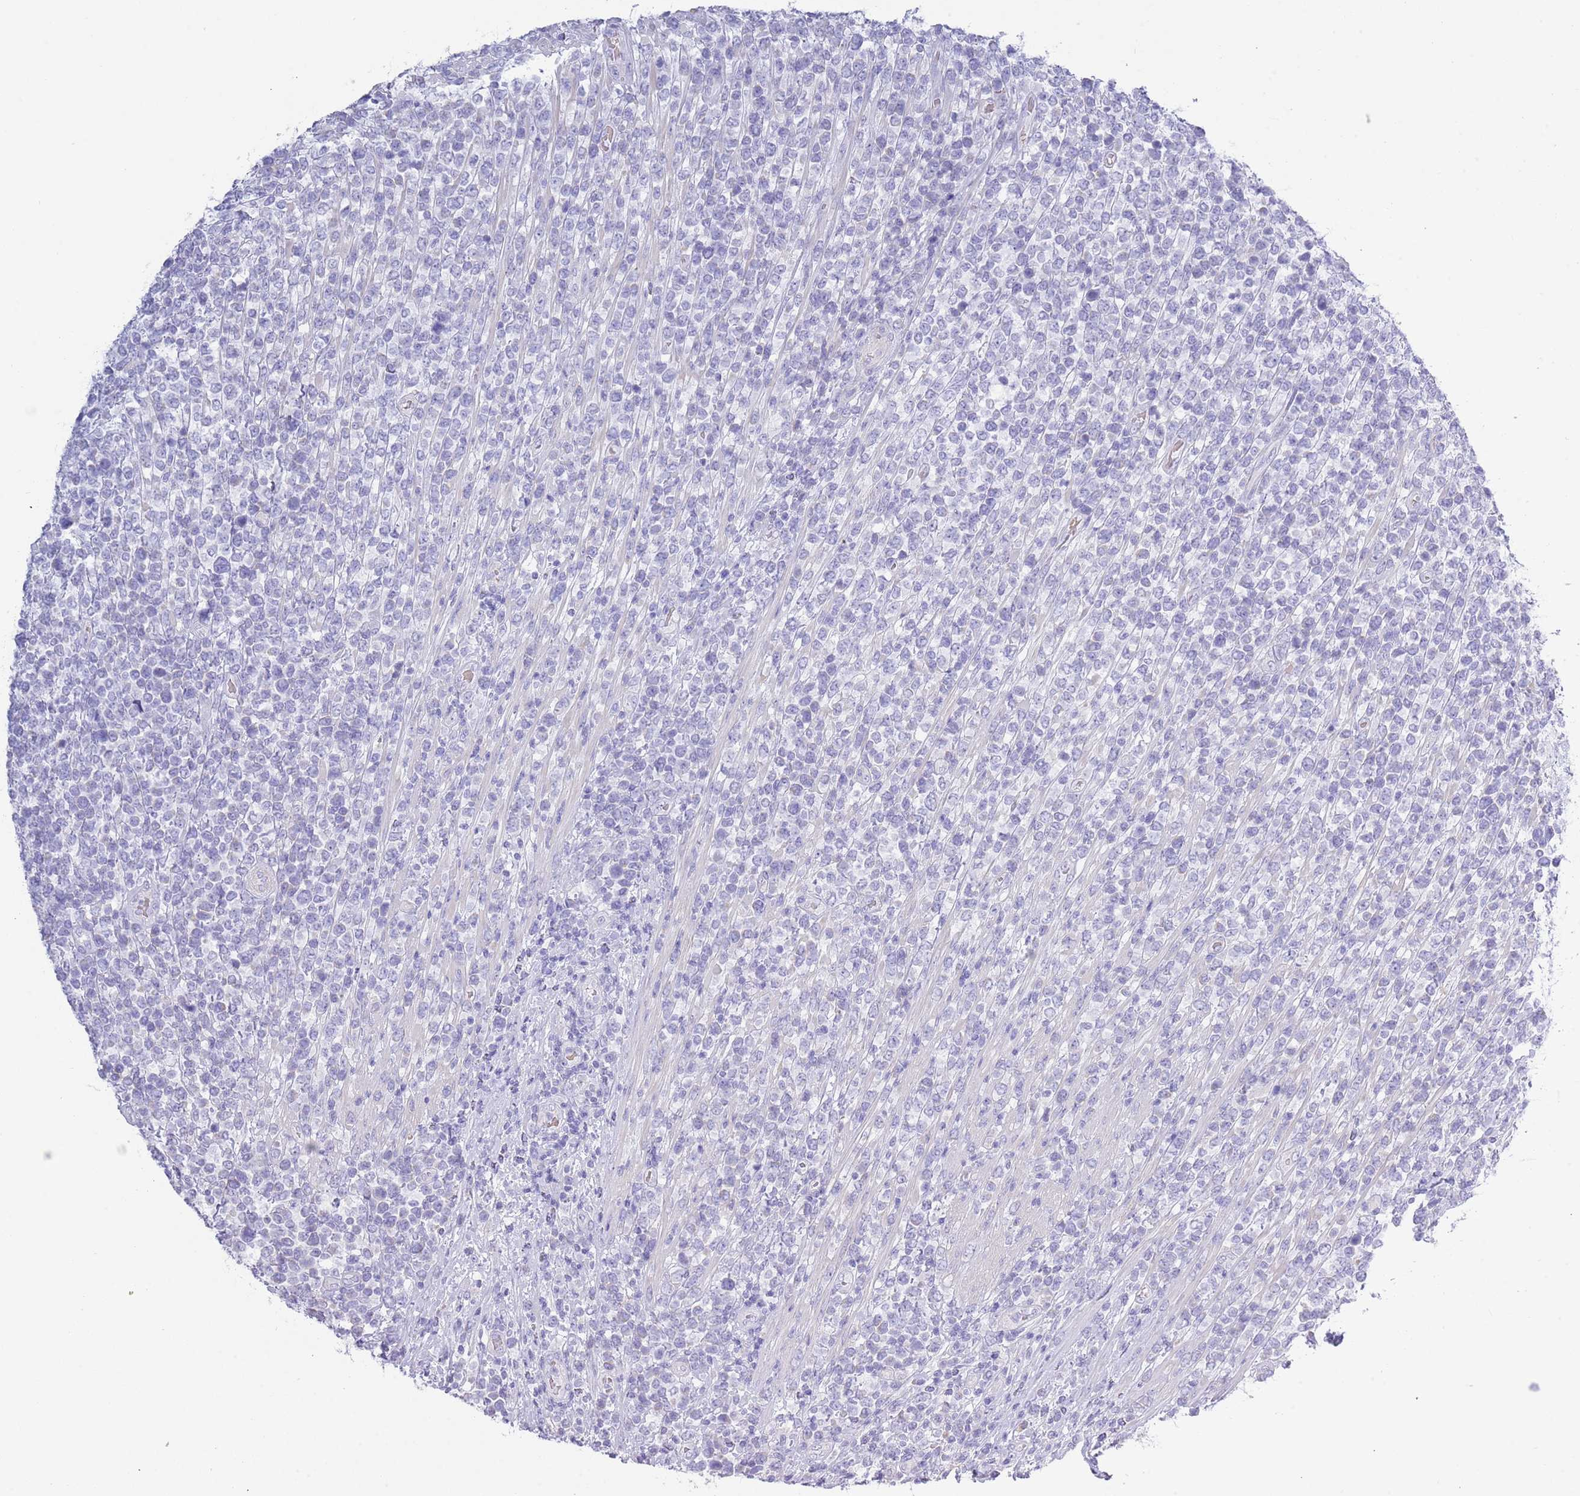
{"staining": {"intensity": "negative", "quantity": "none", "location": "none"}, "tissue": "lymphoma", "cell_type": "Tumor cells", "image_type": "cancer", "snomed": [{"axis": "morphology", "description": "Malignant lymphoma, non-Hodgkin's type, High grade"}, {"axis": "topography", "description": "Soft tissue"}], "caption": "The immunohistochemistry (IHC) image has no significant staining in tumor cells of lymphoma tissue. (DAB (3,3'-diaminobenzidine) immunohistochemistry visualized using brightfield microscopy, high magnification).", "gene": "ACR", "patient": {"sex": "female", "age": 56}}